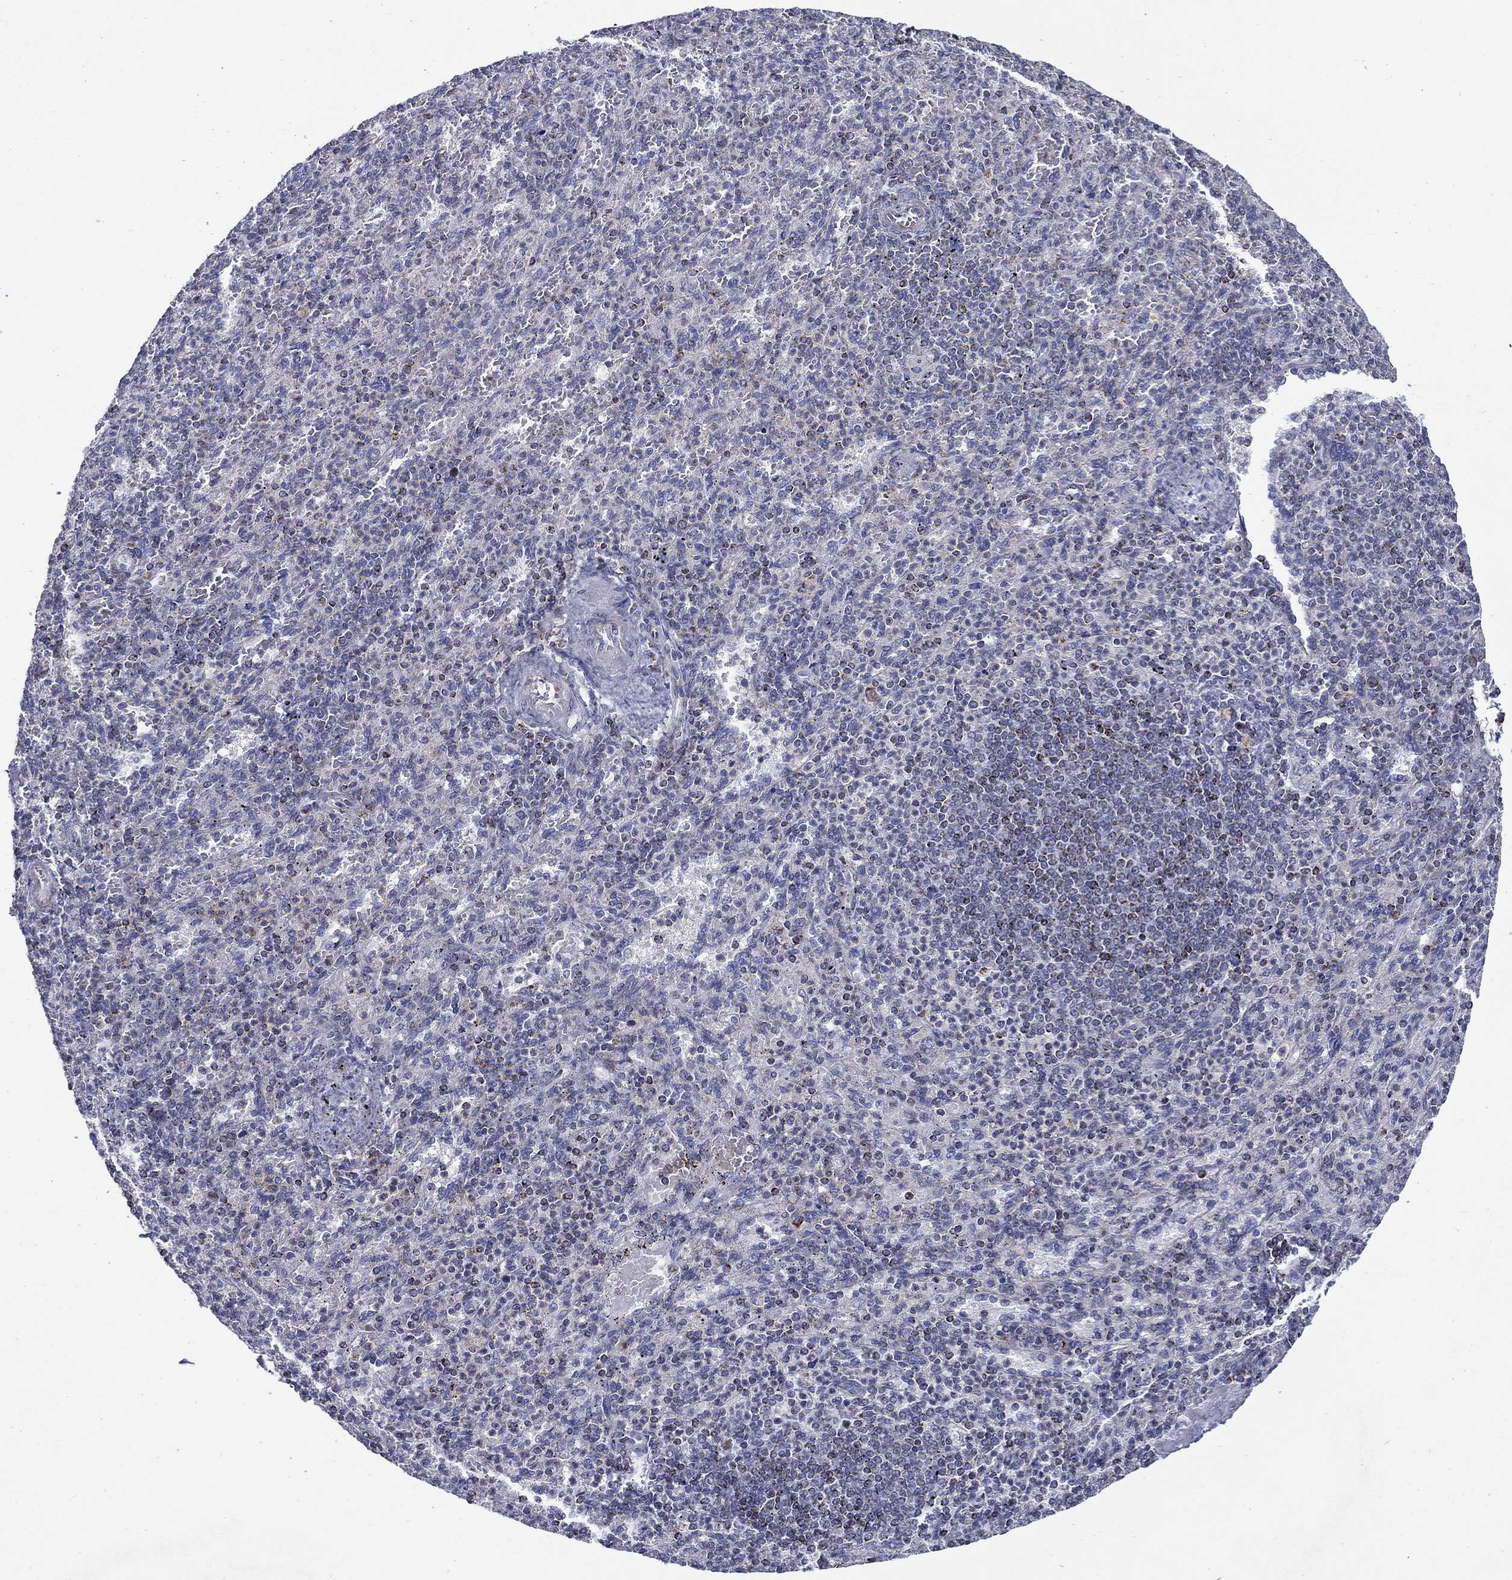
{"staining": {"intensity": "negative", "quantity": "none", "location": "none"}, "tissue": "spleen", "cell_type": "Cells in red pulp", "image_type": "normal", "snomed": [{"axis": "morphology", "description": "Normal tissue, NOS"}, {"axis": "topography", "description": "Spleen"}], "caption": "This is an immunohistochemistry image of normal spleen. There is no expression in cells in red pulp.", "gene": "SFXN1", "patient": {"sex": "female", "age": 74}}